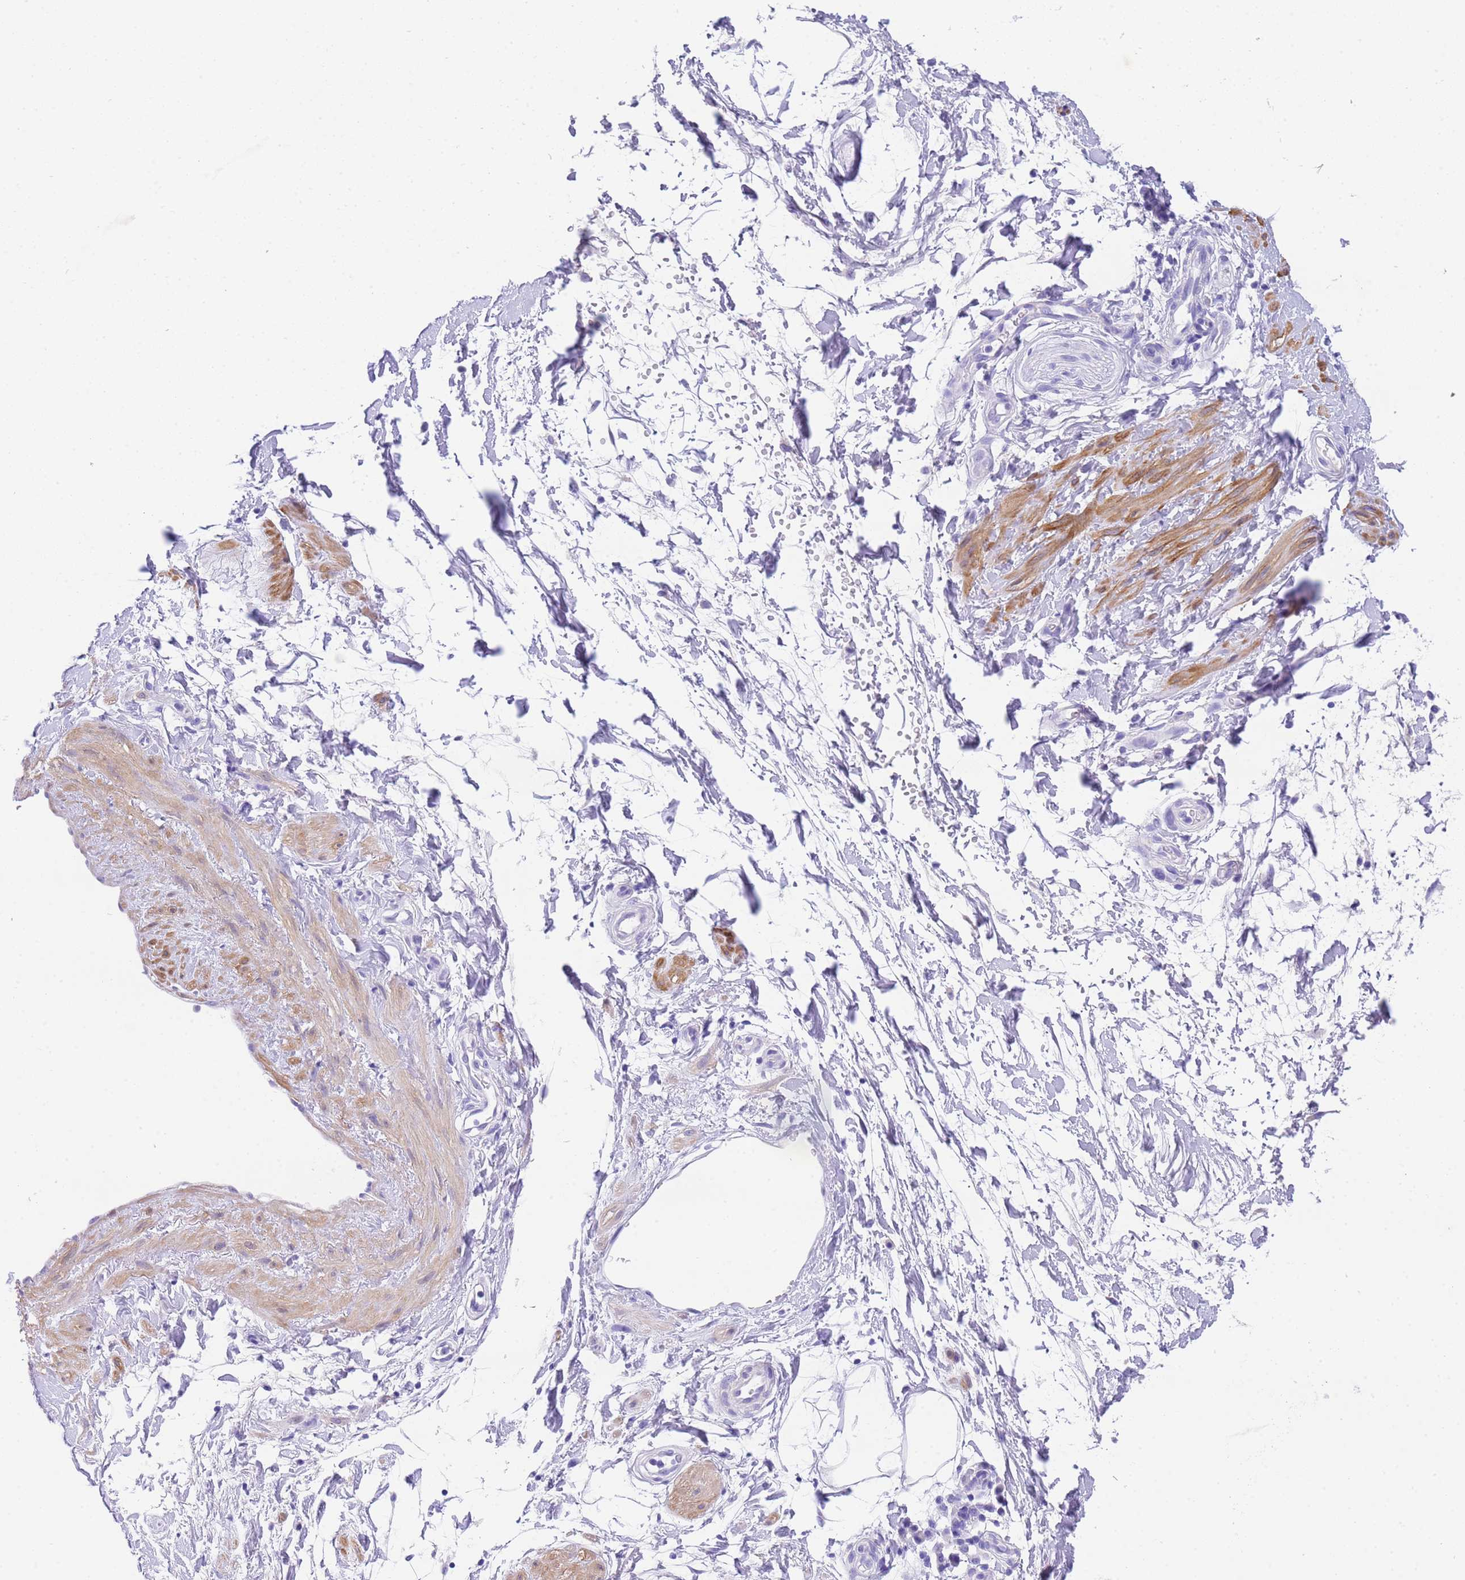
{"staining": {"intensity": "negative", "quantity": "none", "location": "none"}, "tissue": "adipose tissue", "cell_type": "Adipocytes", "image_type": "normal", "snomed": [{"axis": "morphology", "description": "Normal tissue, NOS"}, {"axis": "topography", "description": "Soft tissue"}, {"axis": "topography", "description": "Adipose tissue"}, {"axis": "topography", "description": "Vascular tissue"}, {"axis": "topography", "description": "Peripheral nerve tissue"}], "caption": "Immunohistochemistry (IHC) micrograph of normal adipose tissue: adipose tissue stained with DAB (3,3'-diaminobenzidine) exhibits no significant protein expression in adipocytes.", "gene": "USP38", "patient": {"sex": "male", "age": 74}}